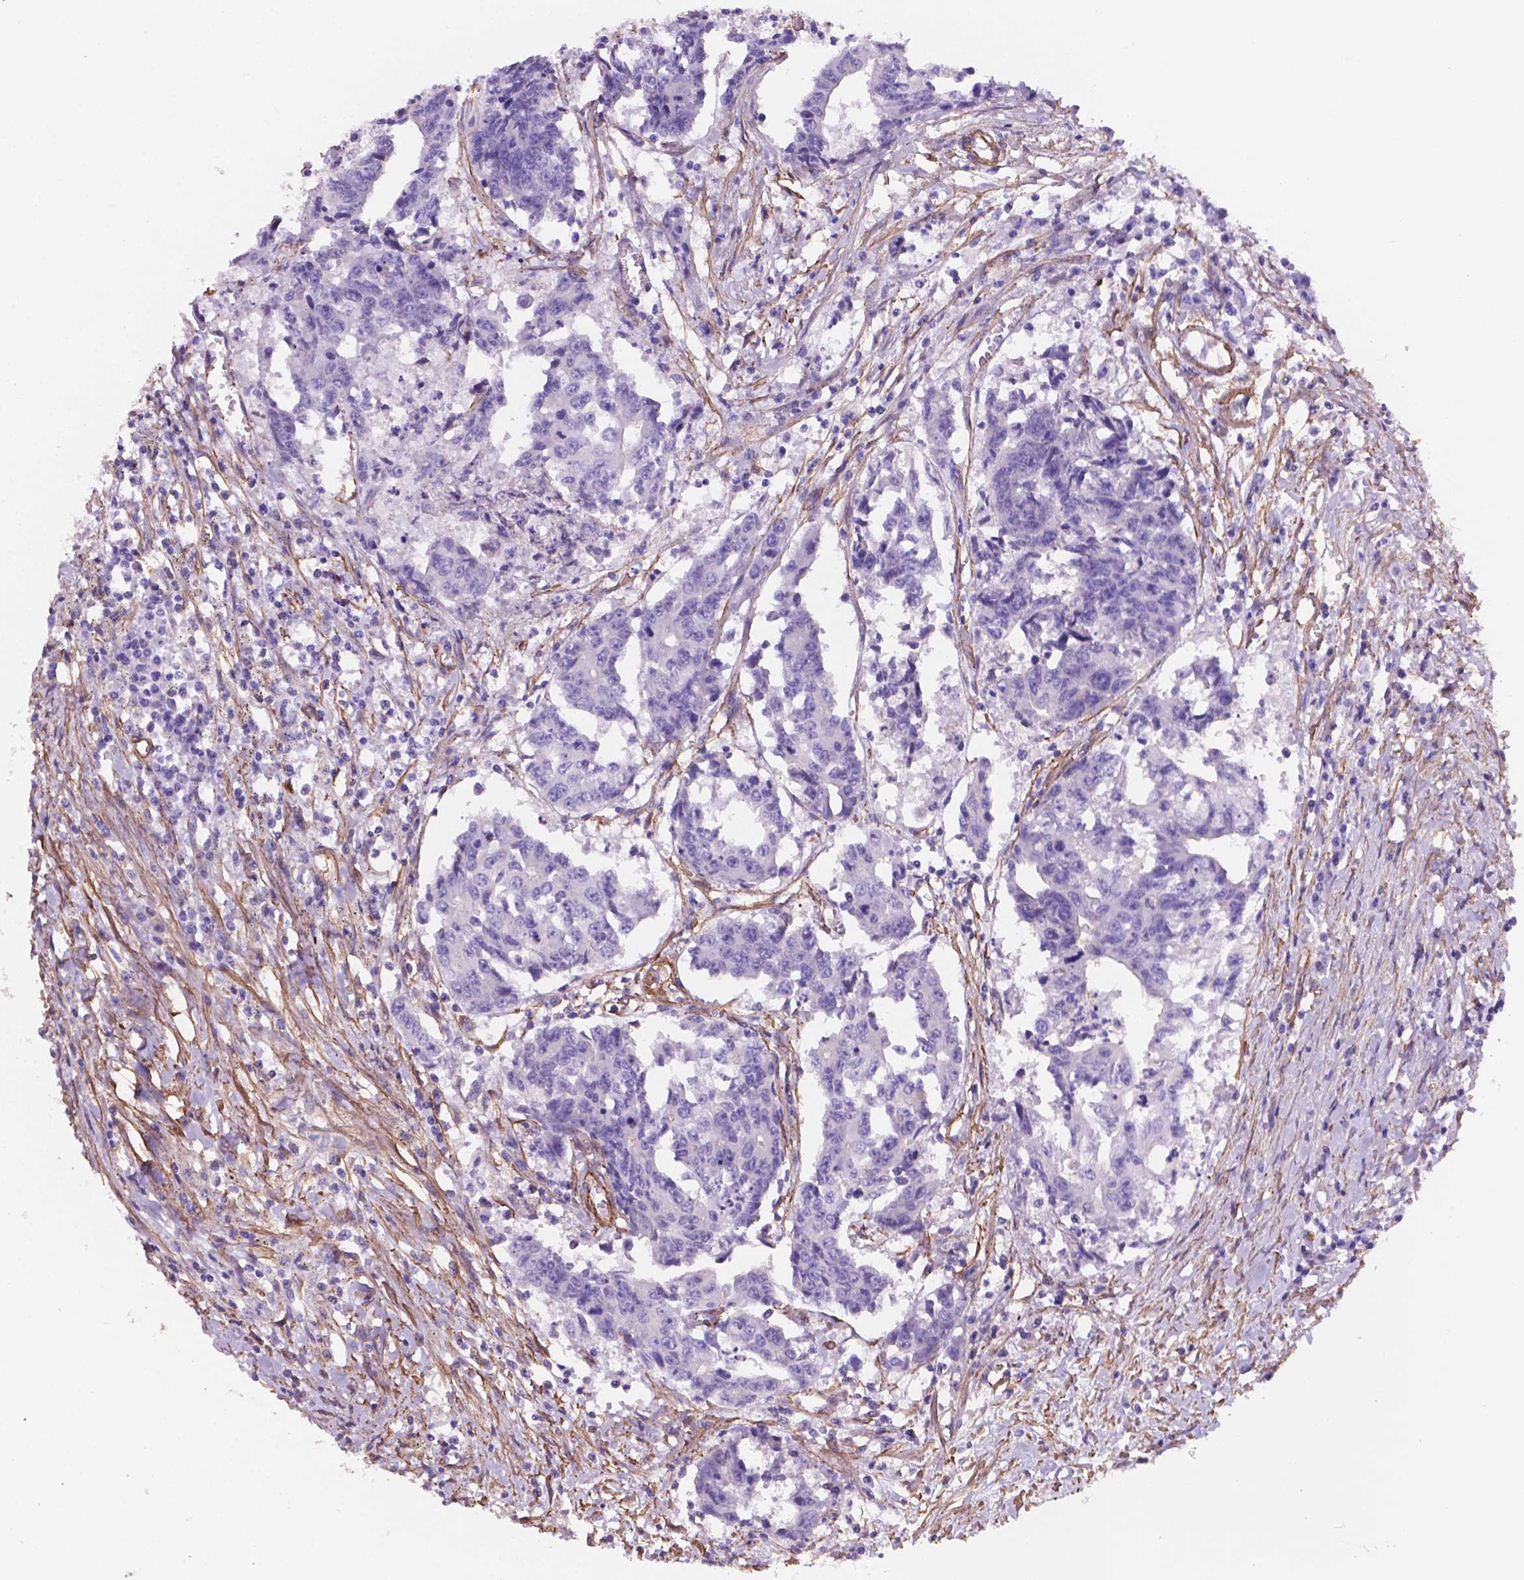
{"staining": {"intensity": "negative", "quantity": "none", "location": "none"}, "tissue": "colorectal cancer", "cell_type": "Tumor cells", "image_type": "cancer", "snomed": [{"axis": "morphology", "description": "Adenocarcinoma, NOS"}, {"axis": "topography", "description": "Rectum"}], "caption": "The histopathology image shows no significant staining in tumor cells of colorectal cancer (adenocarcinoma).", "gene": "TOR2A", "patient": {"sex": "male", "age": 54}}